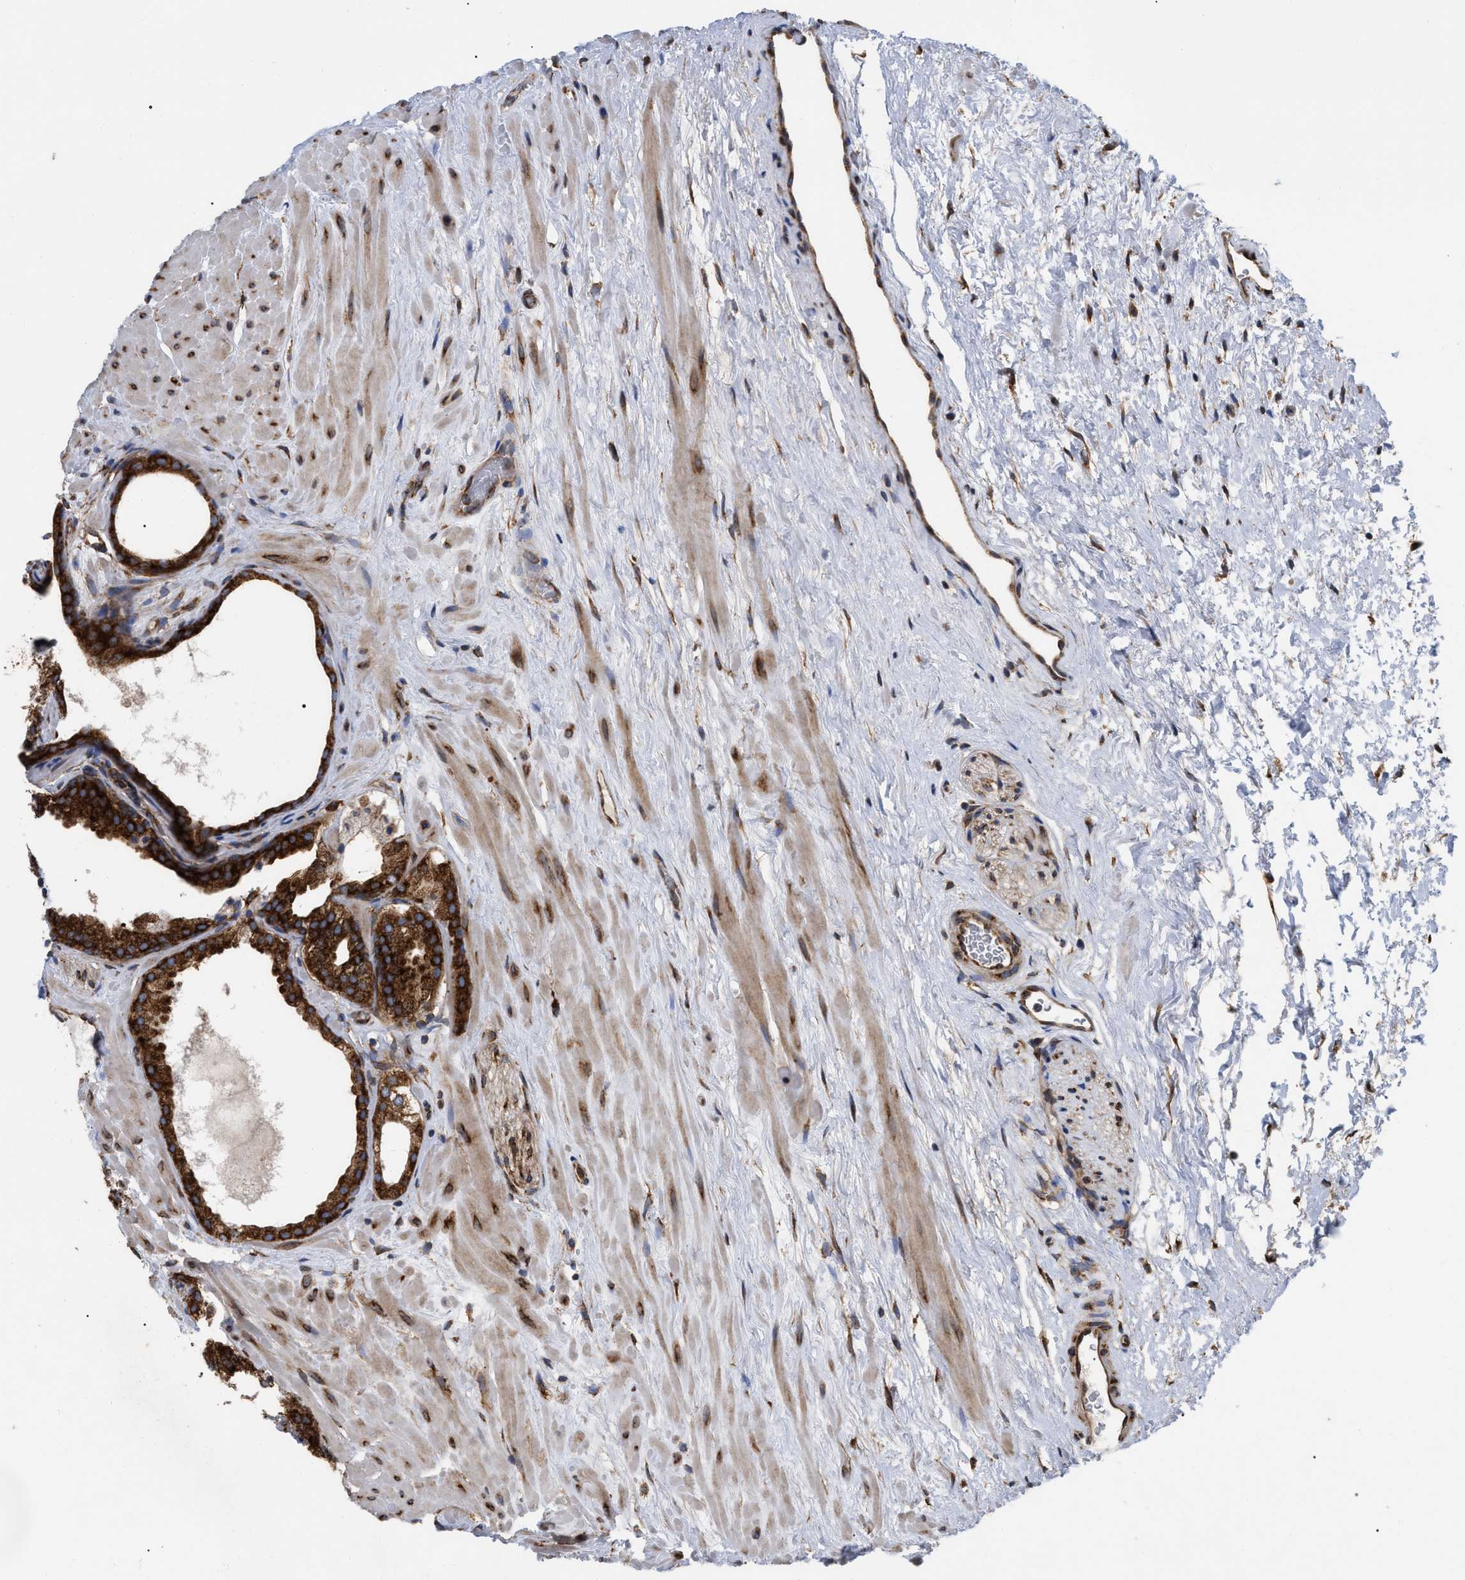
{"staining": {"intensity": "strong", "quantity": ">75%", "location": "cytoplasmic/membranous"}, "tissue": "prostate", "cell_type": "Glandular cells", "image_type": "normal", "snomed": [{"axis": "morphology", "description": "Normal tissue, NOS"}, {"axis": "morphology", "description": "Urothelial carcinoma, Low grade"}, {"axis": "topography", "description": "Urinary bladder"}, {"axis": "topography", "description": "Prostate"}], "caption": "About >75% of glandular cells in unremarkable human prostate display strong cytoplasmic/membranous protein expression as visualized by brown immunohistochemical staining.", "gene": "FAM120A", "patient": {"sex": "male", "age": 60}}